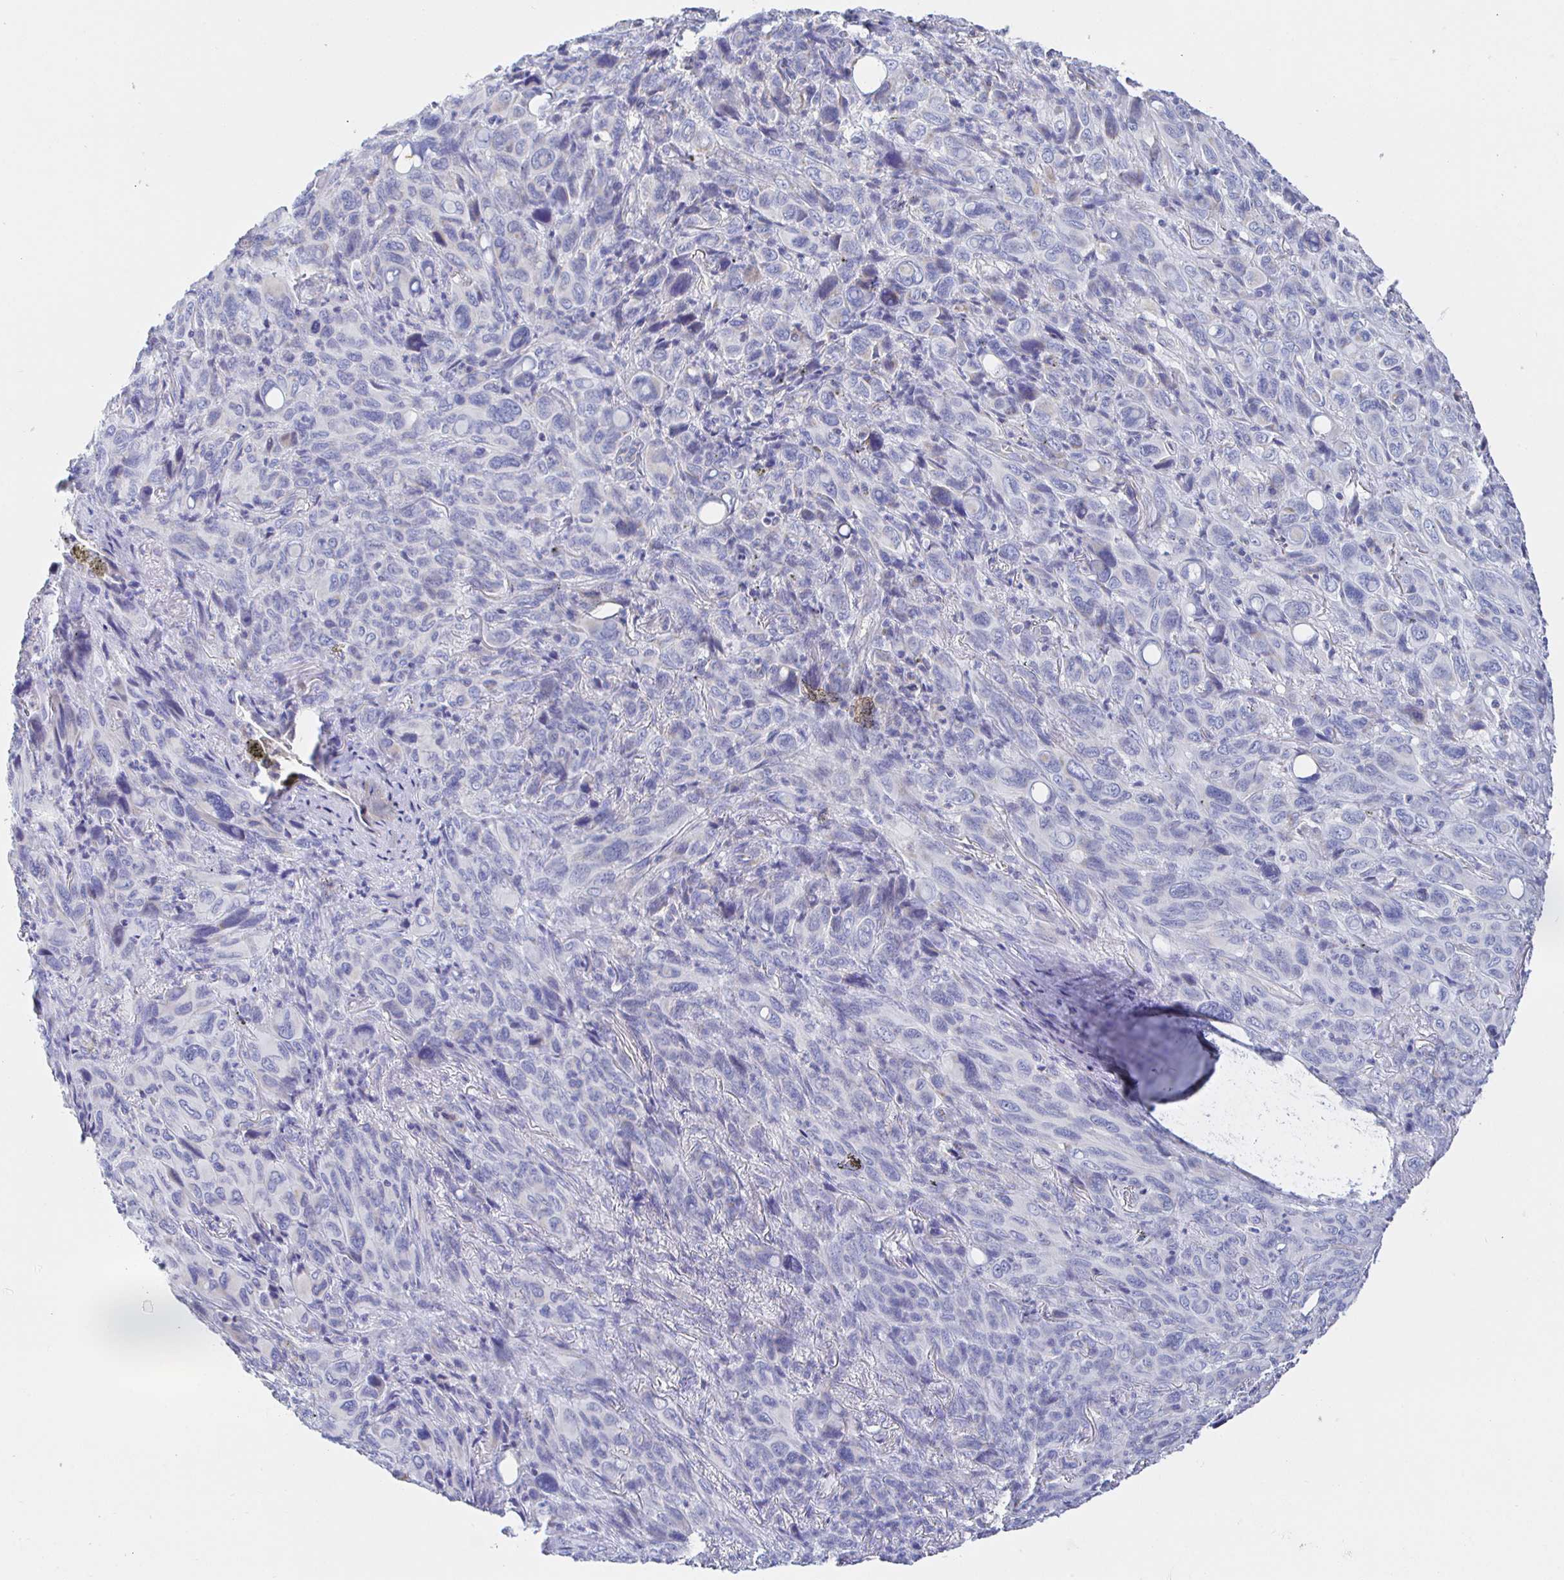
{"staining": {"intensity": "negative", "quantity": "none", "location": "none"}, "tissue": "melanoma", "cell_type": "Tumor cells", "image_type": "cancer", "snomed": [{"axis": "morphology", "description": "Malignant melanoma, Metastatic site"}, {"axis": "topography", "description": "Lung"}], "caption": "DAB (3,3'-diaminobenzidine) immunohistochemical staining of human malignant melanoma (metastatic site) exhibits no significant expression in tumor cells.", "gene": "SYNGR4", "patient": {"sex": "male", "age": 48}}